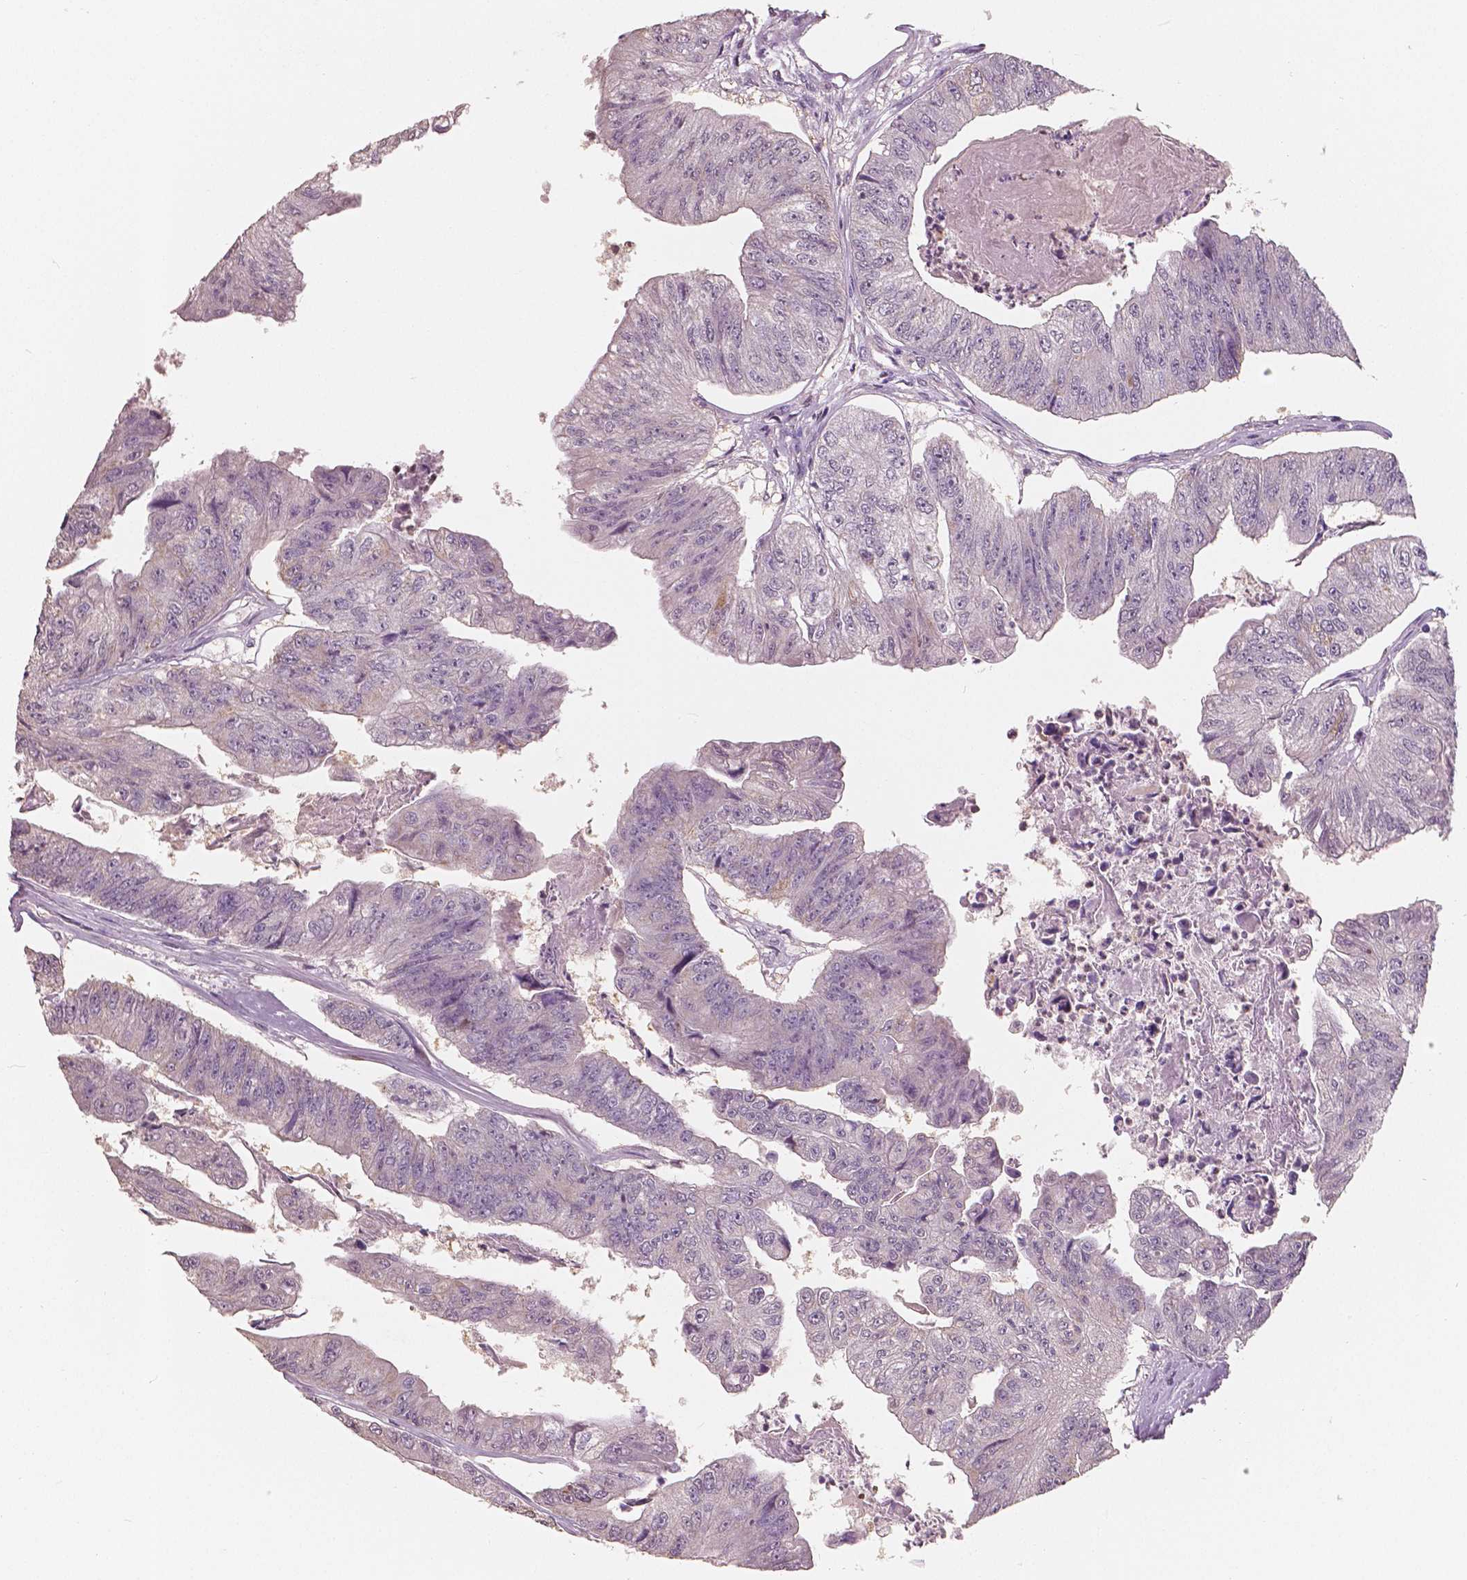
{"staining": {"intensity": "negative", "quantity": "none", "location": "none"}, "tissue": "colorectal cancer", "cell_type": "Tumor cells", "image_type": "cancer", "snomed": [{"axis": "morphology", "description": "Adenocarcinoma, NOS"}, {"axis": "topography", "description": "Colon"}], "caption": "Immunohistochemistry (IHC) of colorectal adenocarcinoma exhibits no positivity in tumor cells.", "gene": "SAT2", "patient": {"sex": "female", "age": 67}}